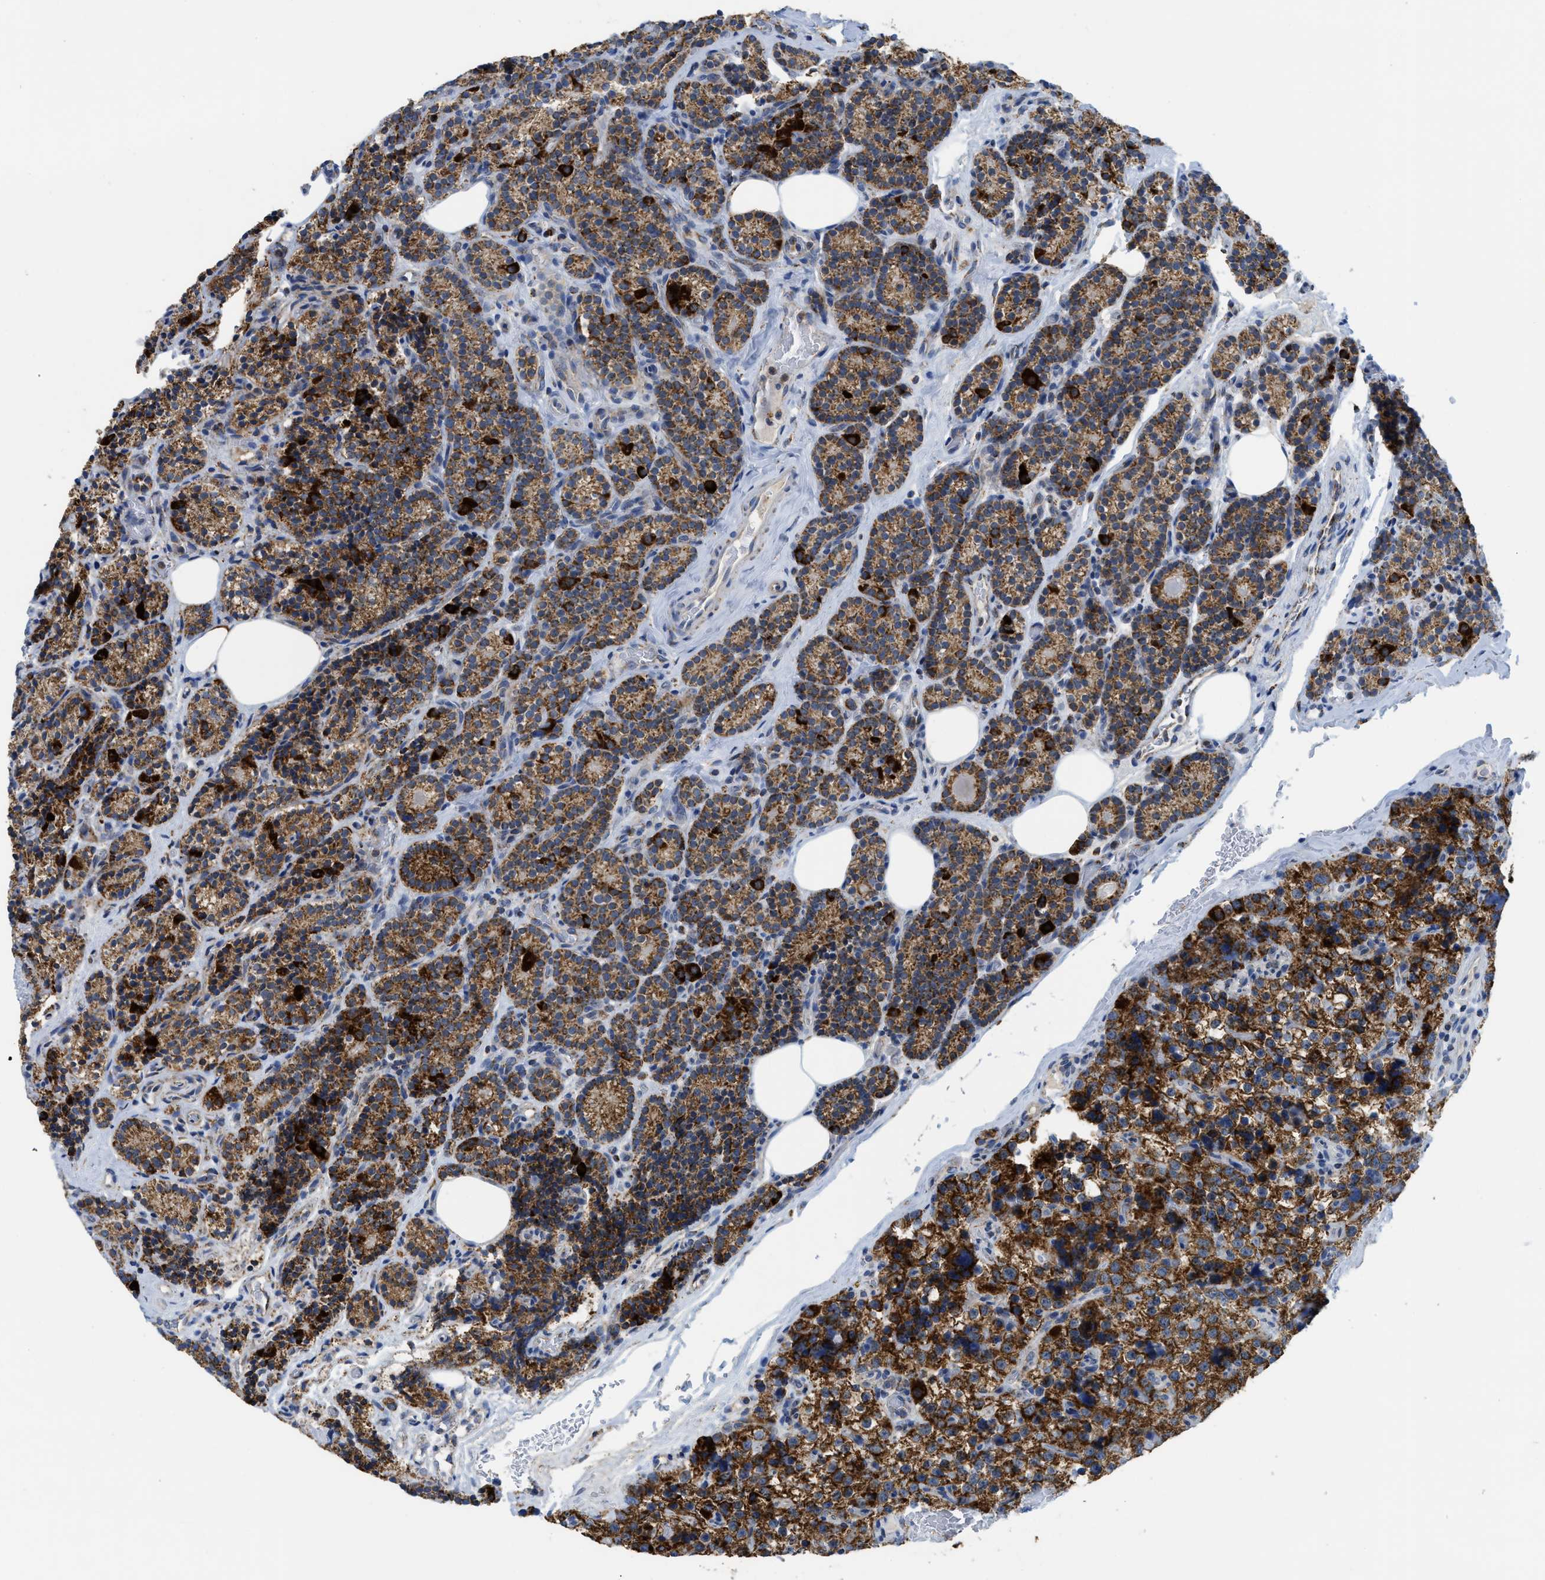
{"staining": {"intensity": "strong", "quantity": "25%-75%", "location": "cytoplasmic/membranous"}, "tissue": "parathyroid gland", "cell_type": "Glandular cells", "image_type": "normal", "snomed": [{"axis": "morphology", "description": "Normal tissue, NOS"}, {"axis": "morphology", "description": "Adenoma, NOS"}, {"axis": "topography", "description": "Parathyroid gland"}], "caption": "Immunohistochemical staining of benign human parathyroid gland displays 25%-75% levels of strong cytoplasmic/membranous protein staining in approximately 25%-75% of glandular cells. The staining is performed using DAB brown chromogen to label protein expression. The nuclei are counter-stained blue using hematoxylin.", "gene": "GATD3", "patient": {"sex": "female", "age": 51}}